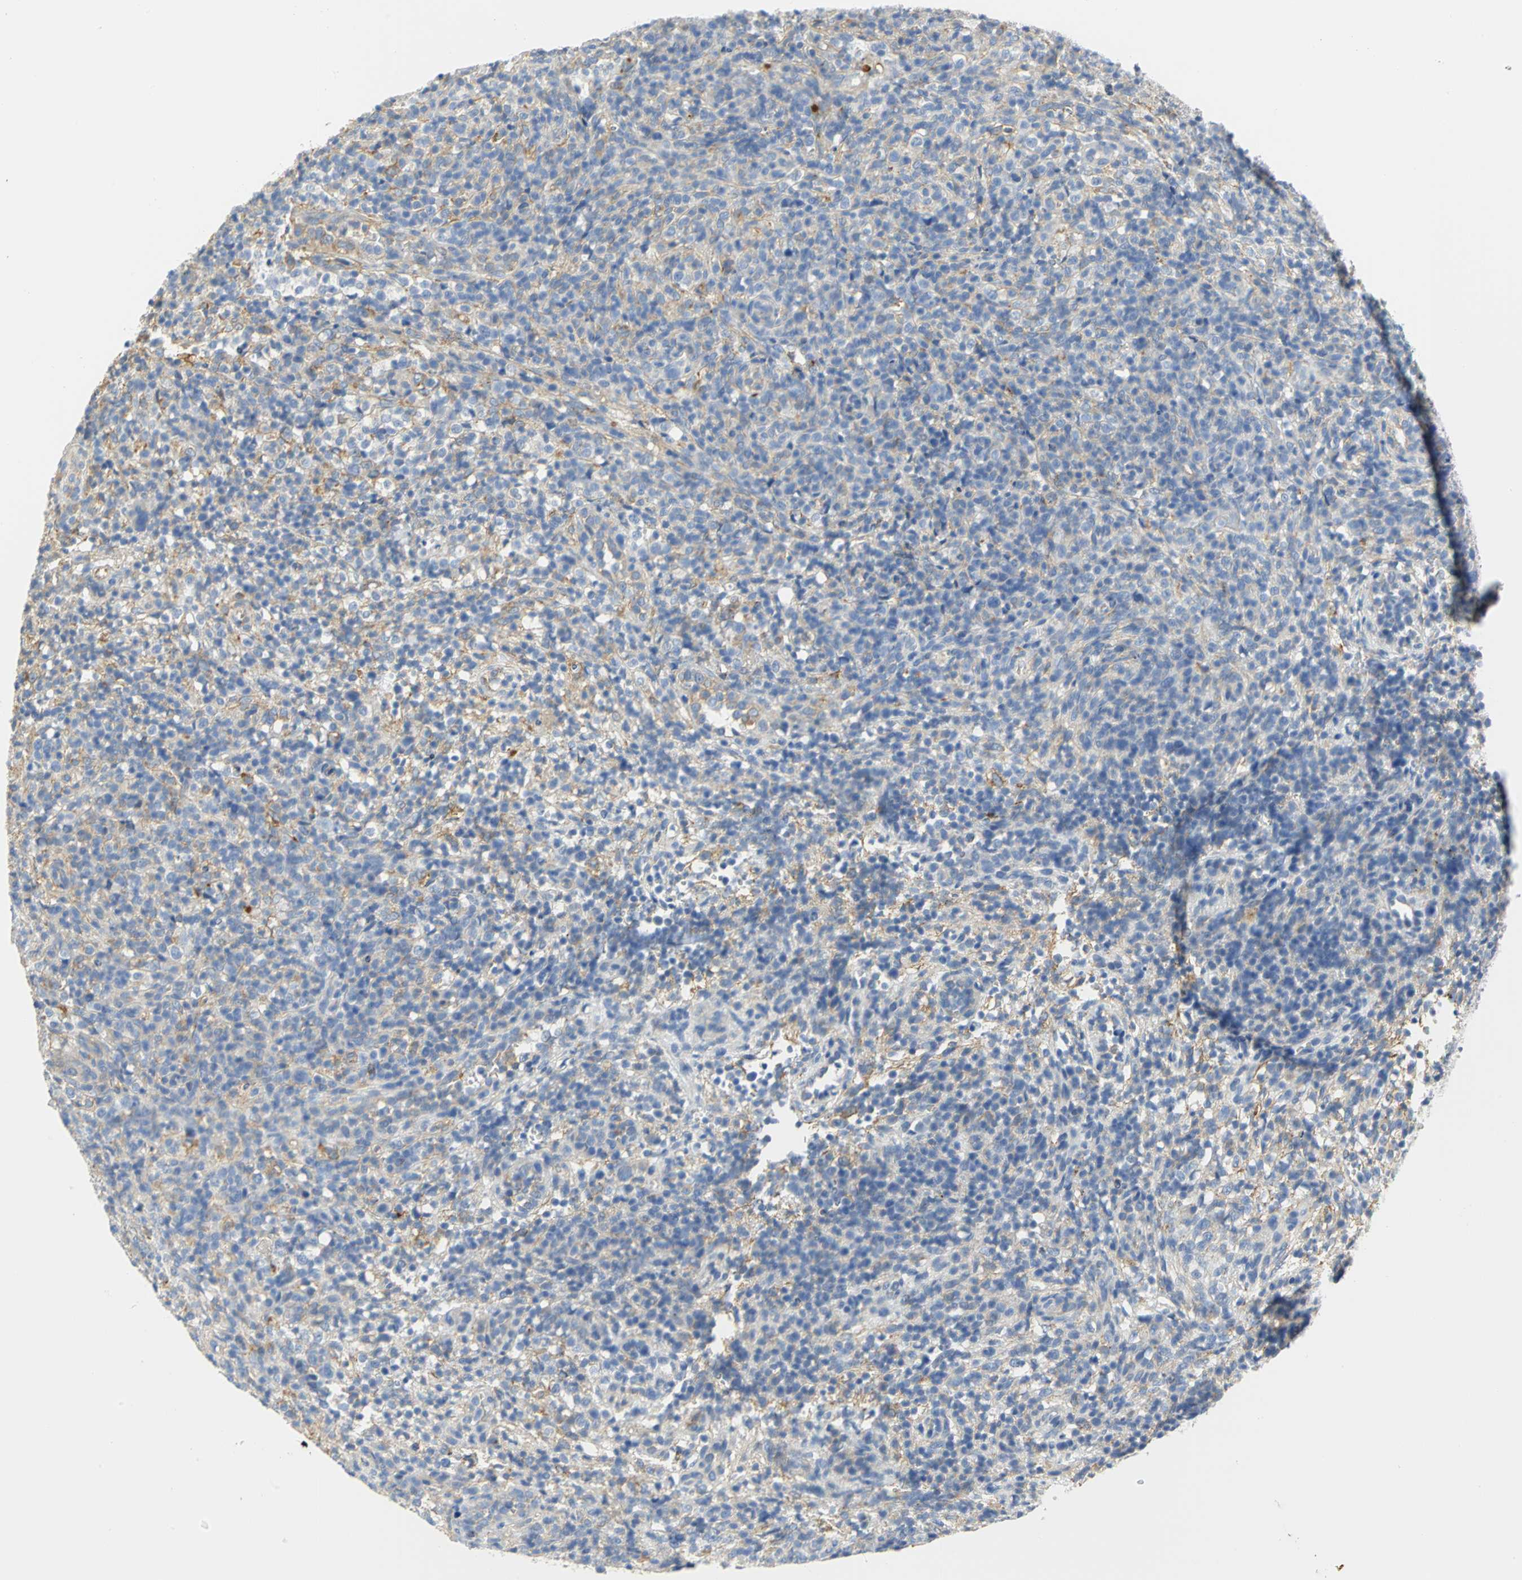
{"staining": {"intensity": "negative", "quantity": "none", "location": "none"}, "tissue": "lymphoma", "cell_type": "Tumor cells", "image_type": "cancer", "snomed": [{"axis": "morphology", "description": "Malignant lymphoma, non-Hodgkin's type, High grade"}, {"axis": "topography", "description": "Lymph node"}], "caption": "Lymphoma was stained to show a protein in brown. There is no significant positivity in tumor cells.", "gene": "GNRH2", "patient": {"sex": "female", "age": 76}}